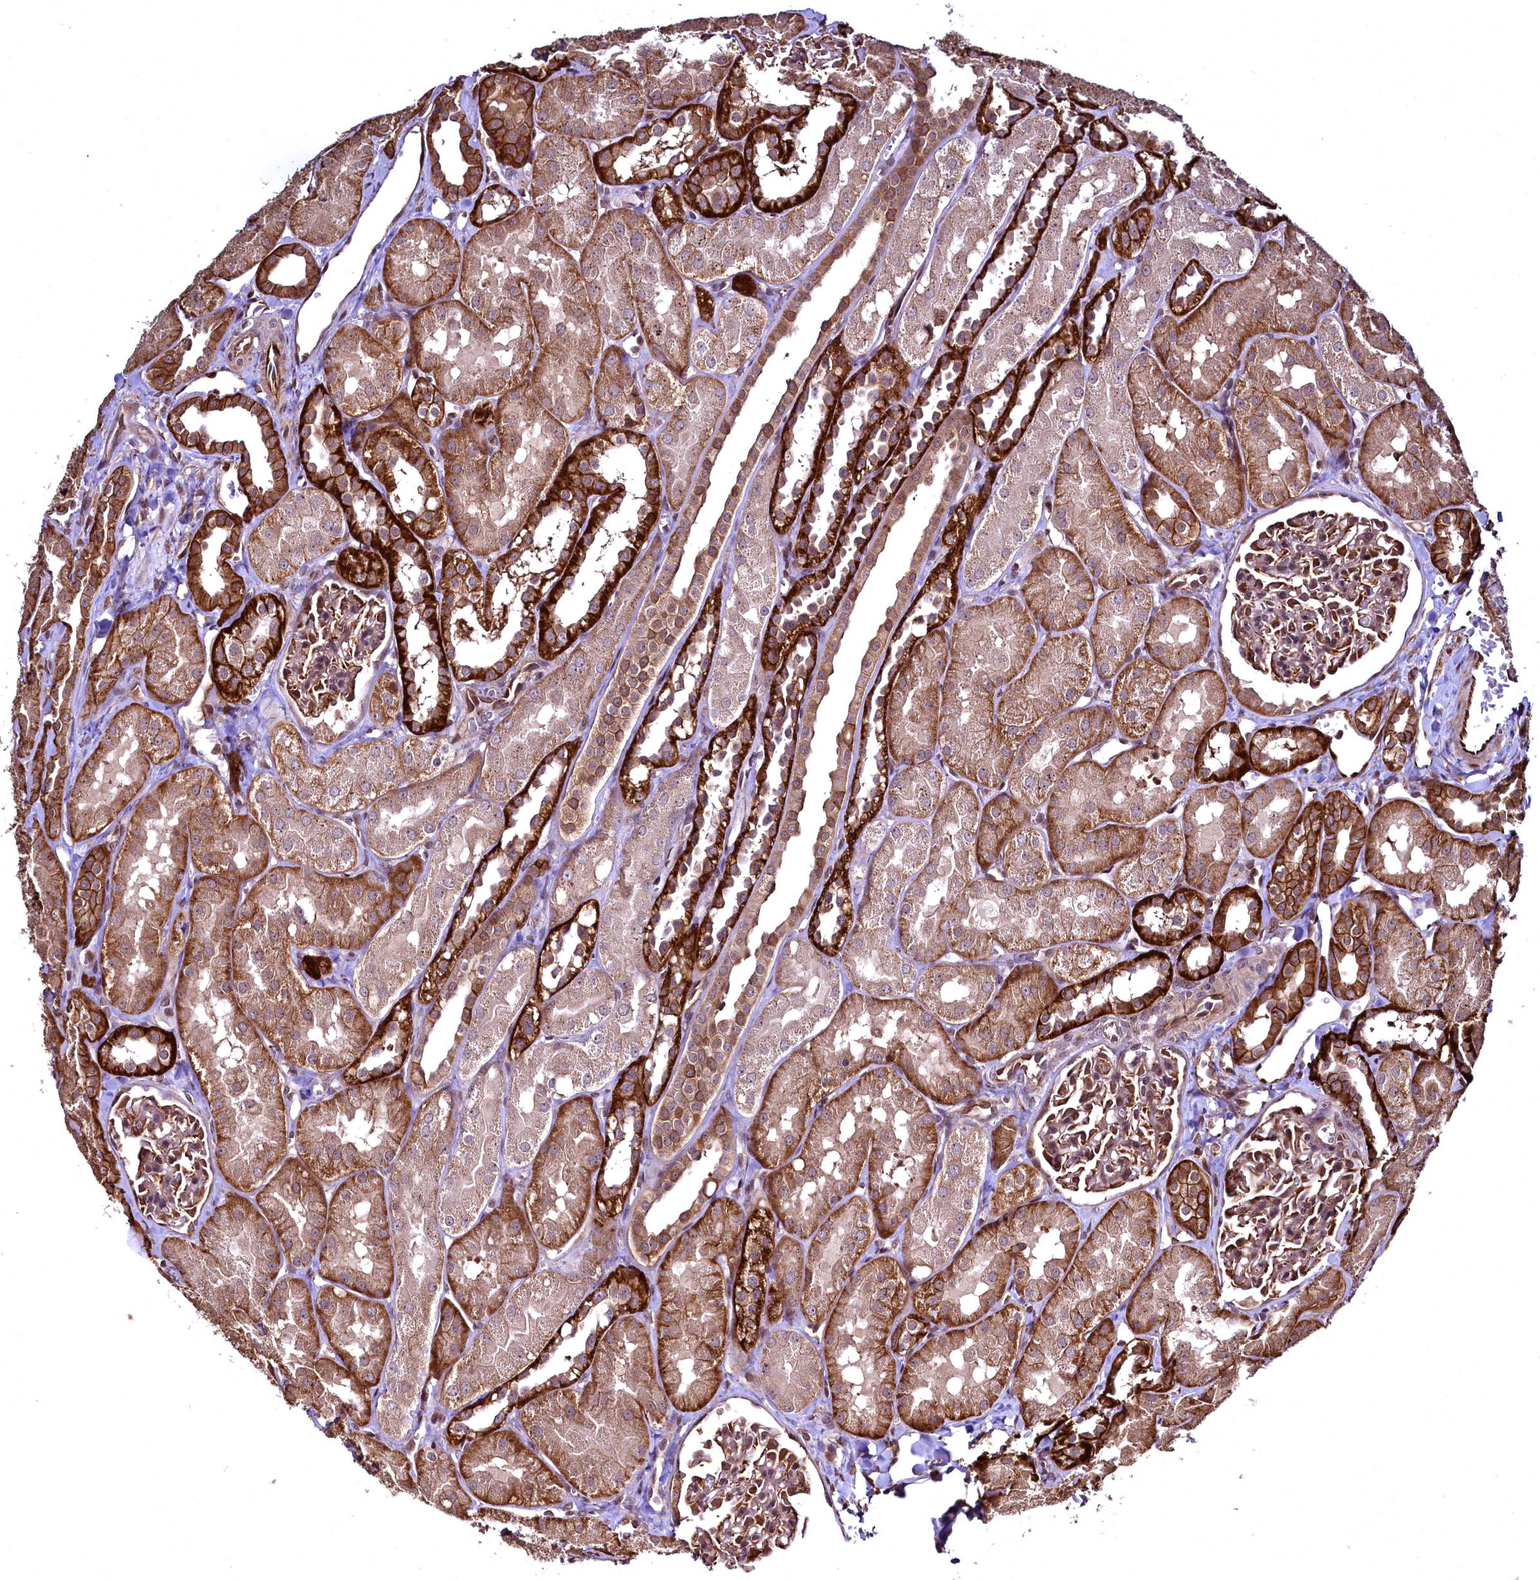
{"staining": {"intensity": "moderate", "quantity": "25%-75%", "location": "cytoplasmic/membranous"}, "tissue": "kidney", "cell_type": "Cells in glomeruli", "image_type": "normal", "snomed": [{"axis": "morphology", "description": "Normal tissue, NOS"}, {"axis": "topography", "description": "Kidney"}, {"axis": "topography", "description": "Urinary bladder"}], "caption": "Moderate cytoplasmic/membranous protein staining is present in approximately 25%-75% of cells in glomeruli in kidney.", "gene": "TBCEL", "patient": {"sex": "male", "age": 16}}